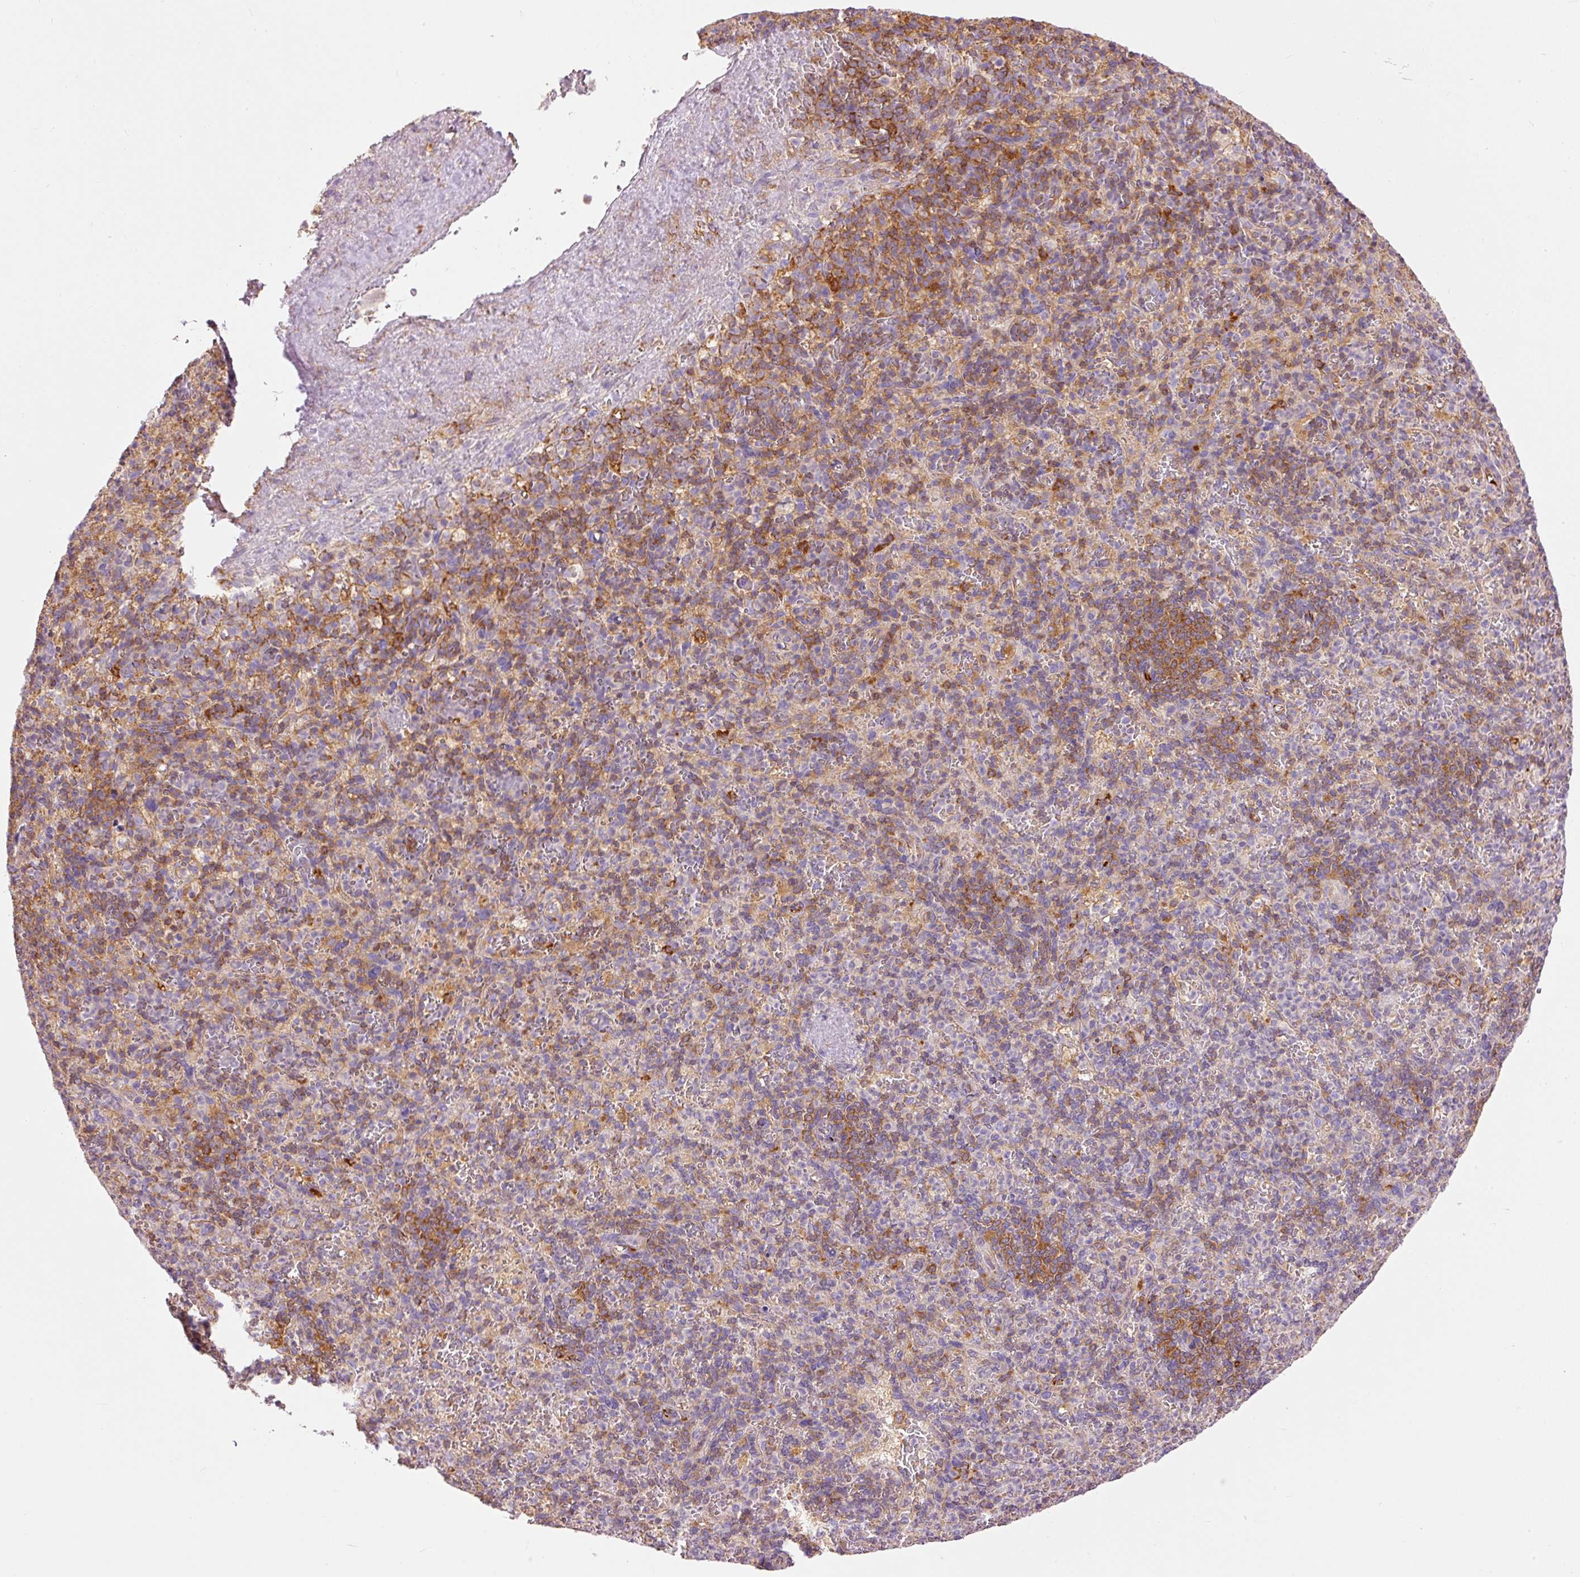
{"staining": {"intensity": "negative", "quantity": "none", "location": "none"}, "tissue": "spleen", "cell_type": "Cells in red pulp", "image_type": "normal", "snomed": [{"axis": "morphology", "description": "Normal tissue, NOS"}, {"axis": "topography", "description": "Spleen"}], "caption": "Immunohistochemistry (IHC) micrograph of unremarkable human spleen stained for a protein (brown), which demonstrates no expression in cells in red pulp. (DAB (3,3'-diaminobenzidine) immunohistochemistry visualized using brightfield microscopy, high magnification).", "gene": "DOK6", "patient": {"sex": "female", "age": 74}}